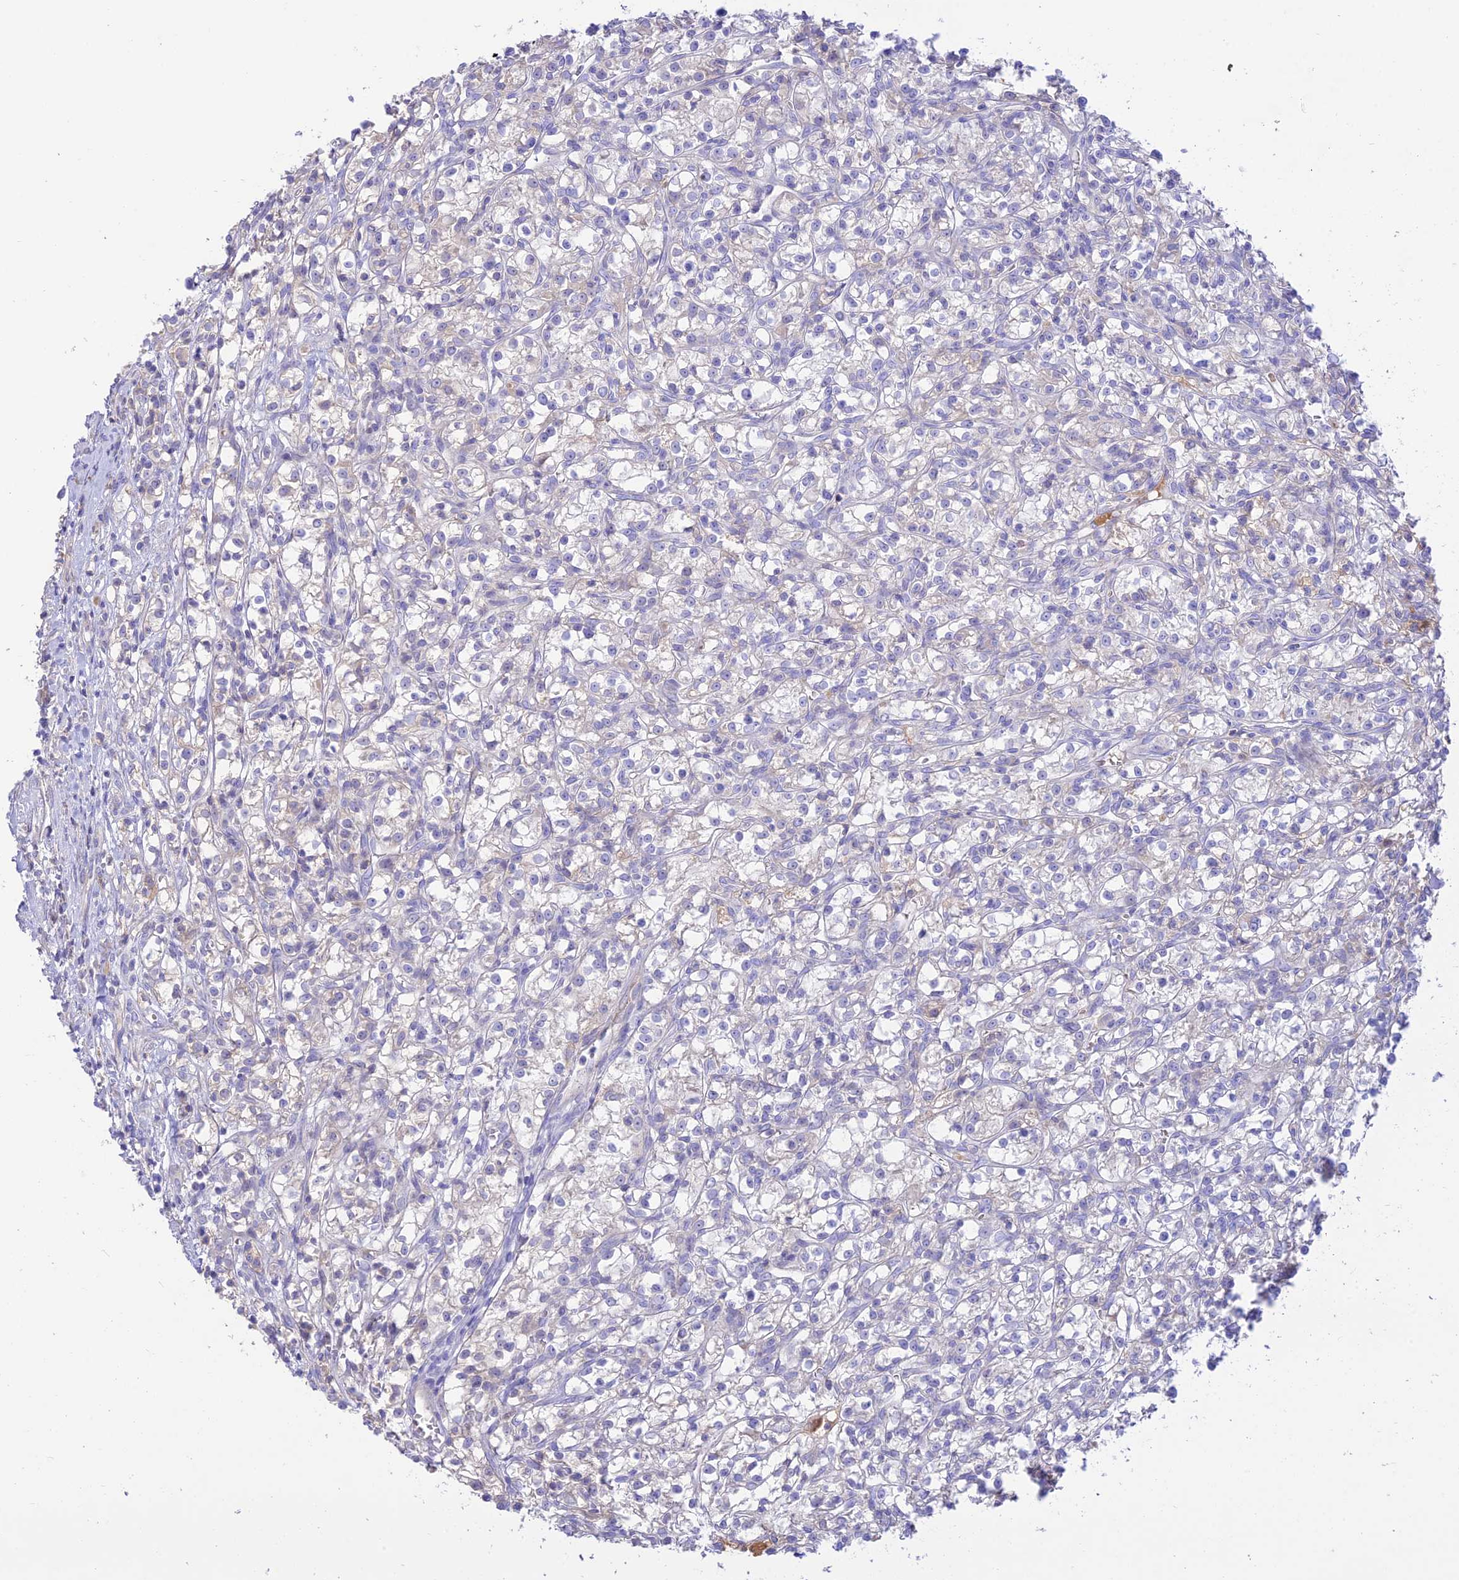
{"staining": {"intensity": "negative", "quantity": "none", "location": "none"}, "tissue": "renal cancer", "cell_type": "Tumor cells", "image_type": "cancer", "snomed": [{"axis": "morphology", "description": "Adenocarcinoma, NOS"}, {"axis": "topography", "description": "Kidney"}], "caption": "A high-resolution histopathology image shows immunohistochemistry (IHC) staining of adenocarcinoma (renal), which exhibits no significant staining in tumor cells.", "gene": "NLRP9", "patient": {"sex": "female", "age": 59}}